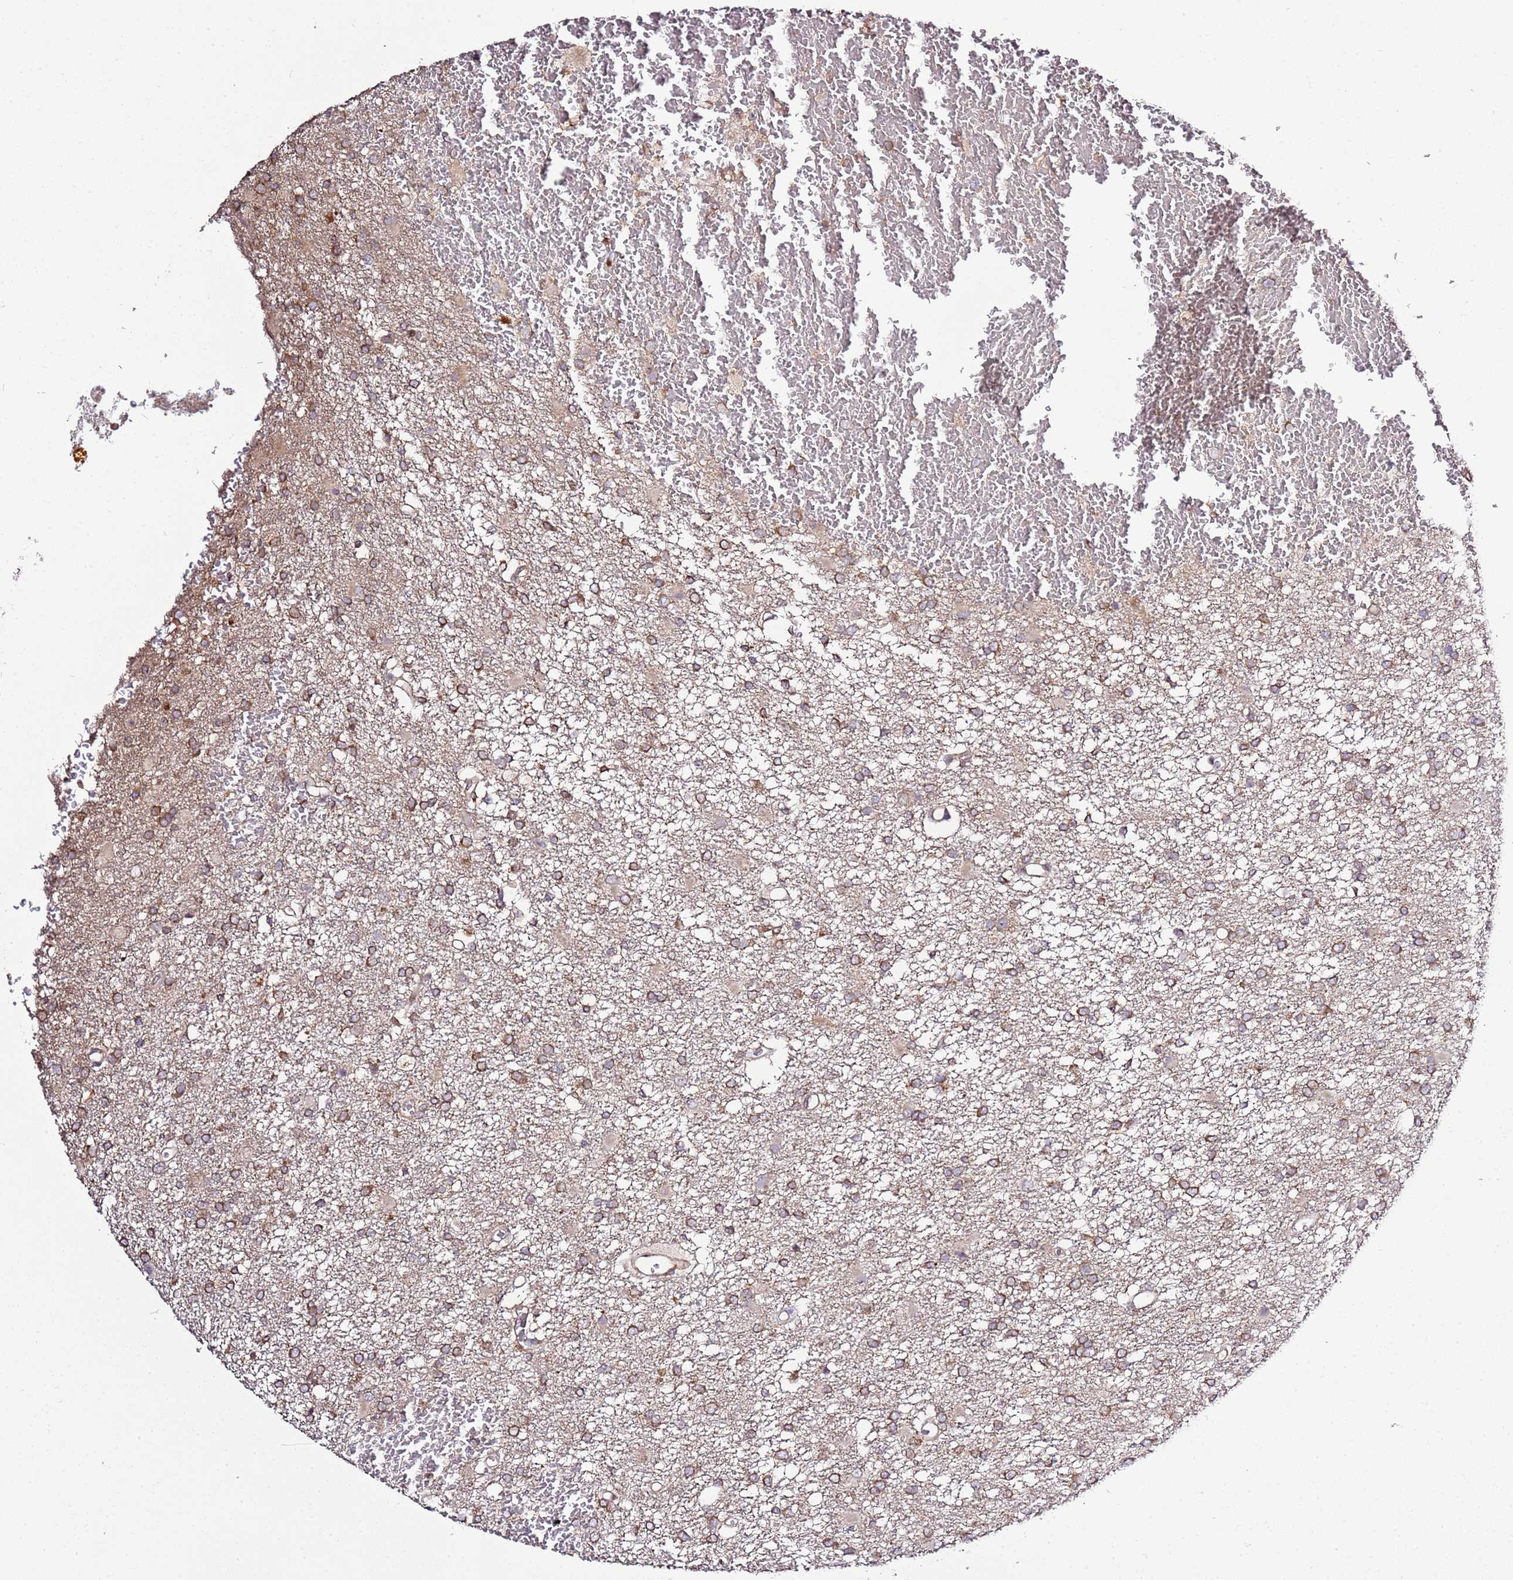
{"staining": {"intensity": "moderate", "quantity": ">75%", "location": "cytoplasmic/membranous"}, "tissue": "glioma", "cell_type": "Tumor cells", "image_type": "cancer", "snomed": [{"axis": "morphology", "description": "Glioma, malignant, High grade"}, {"axis": "topography", "description": "Brain"}], "caption": "Protein staining demonstrates moderate cytoplasmic/membranous positivity in about >75% of tumor cells in high-grade glioma (malignant).", "gene": "PVRIG", "patient": {"sex": "female", "age": 74}}